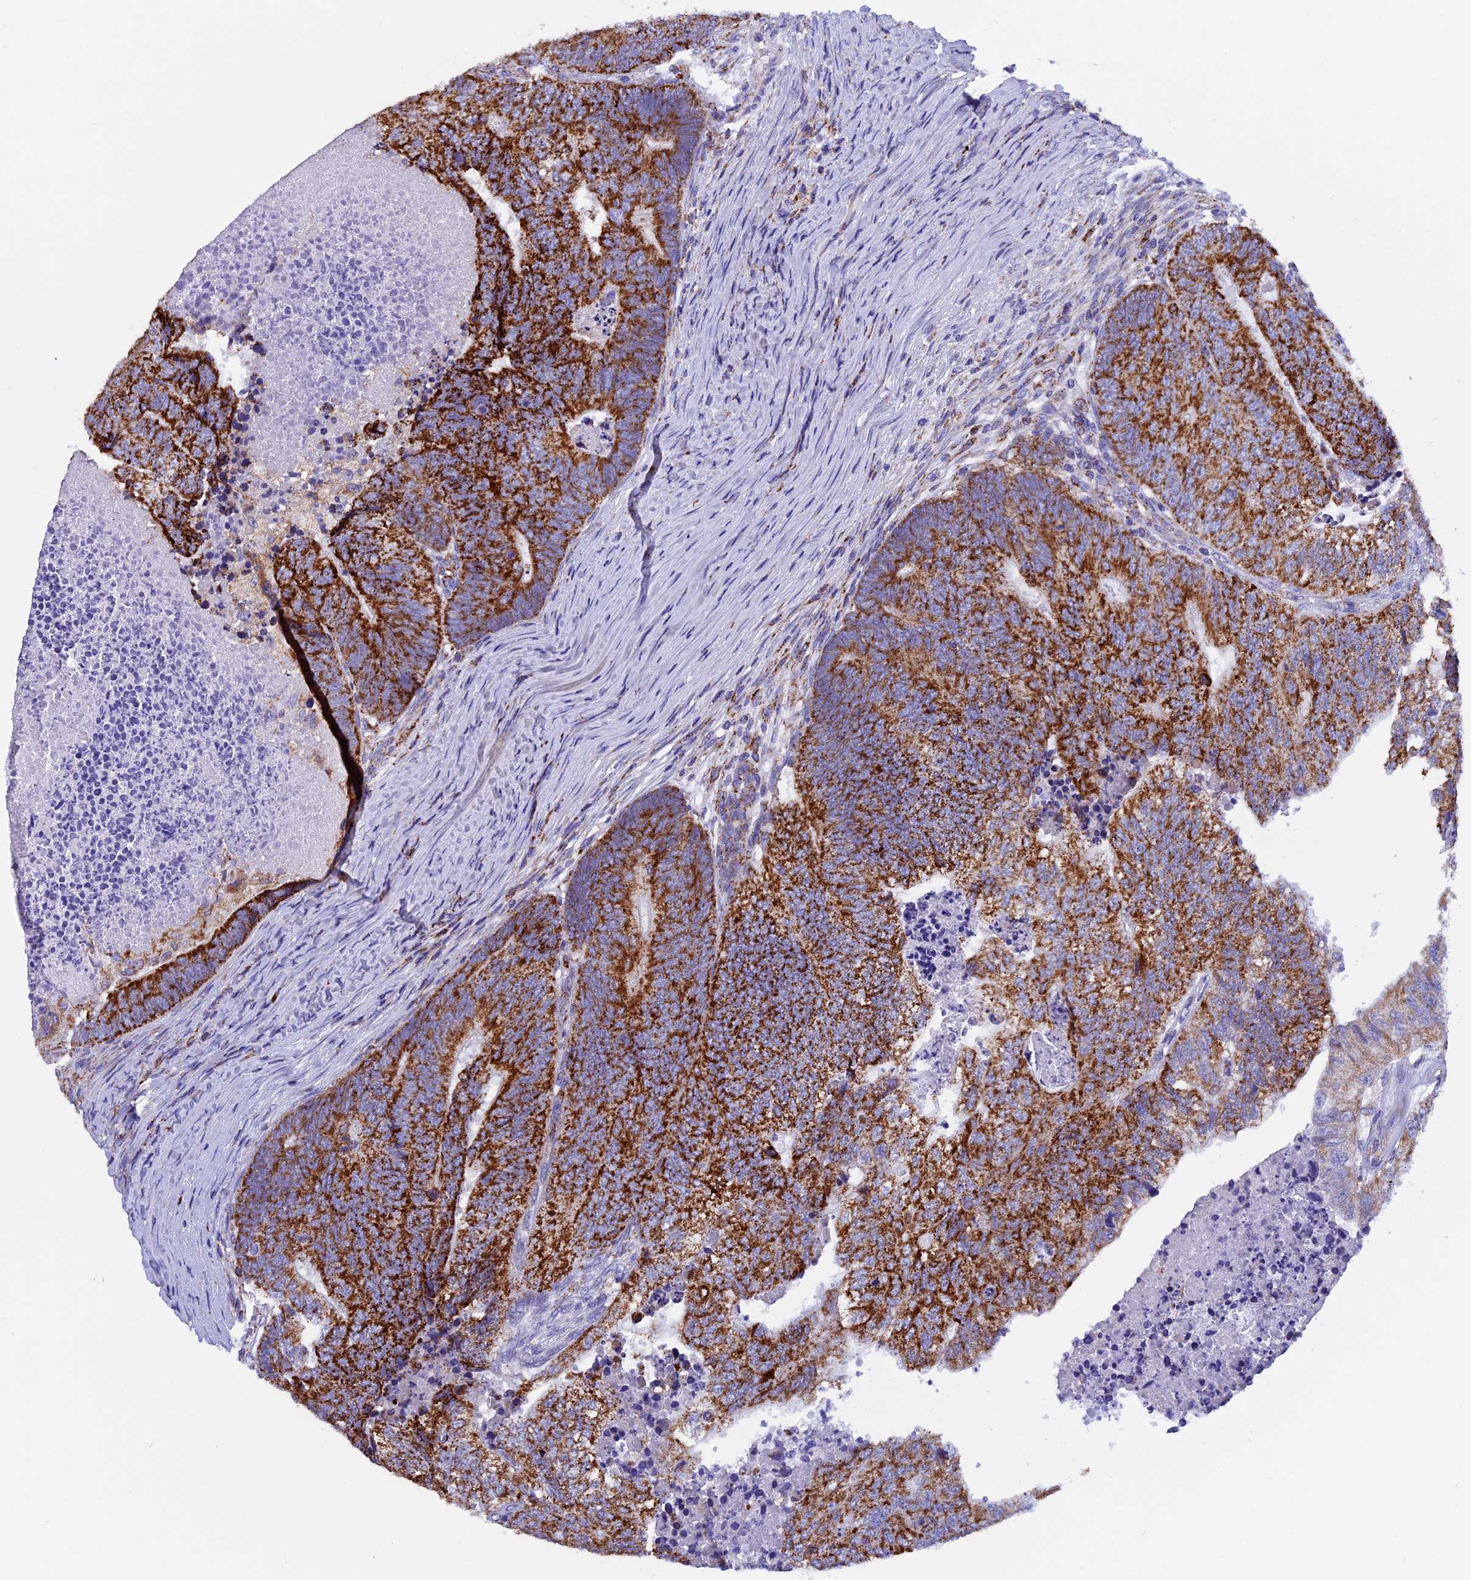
{"staining": {"intensity": "strong", "quantity": ">75%", "location": "cytoplasmic/membranous"}, "tissue": "colorectal cancer", "cell_type": "Tumor cells", "image_type": "cancer", "snomed": [{"axis": "morphology", "description": "Adenocarcinoma, NOS"}, {"axis": "topography", "description": "Colon"}], "caption": "Strong cytoplasmic/membranous positivity is present in about >75% of tumor cells in colorectal adenocarcinoma. (Stains: DAB (3,3'-diaminobenzidine) in brown, nuclei in blue, Microscopy: brightfield microscopy at high magnification).", "gene": "SLC8B1", "patient": {"sex": "female", "age": 67}}